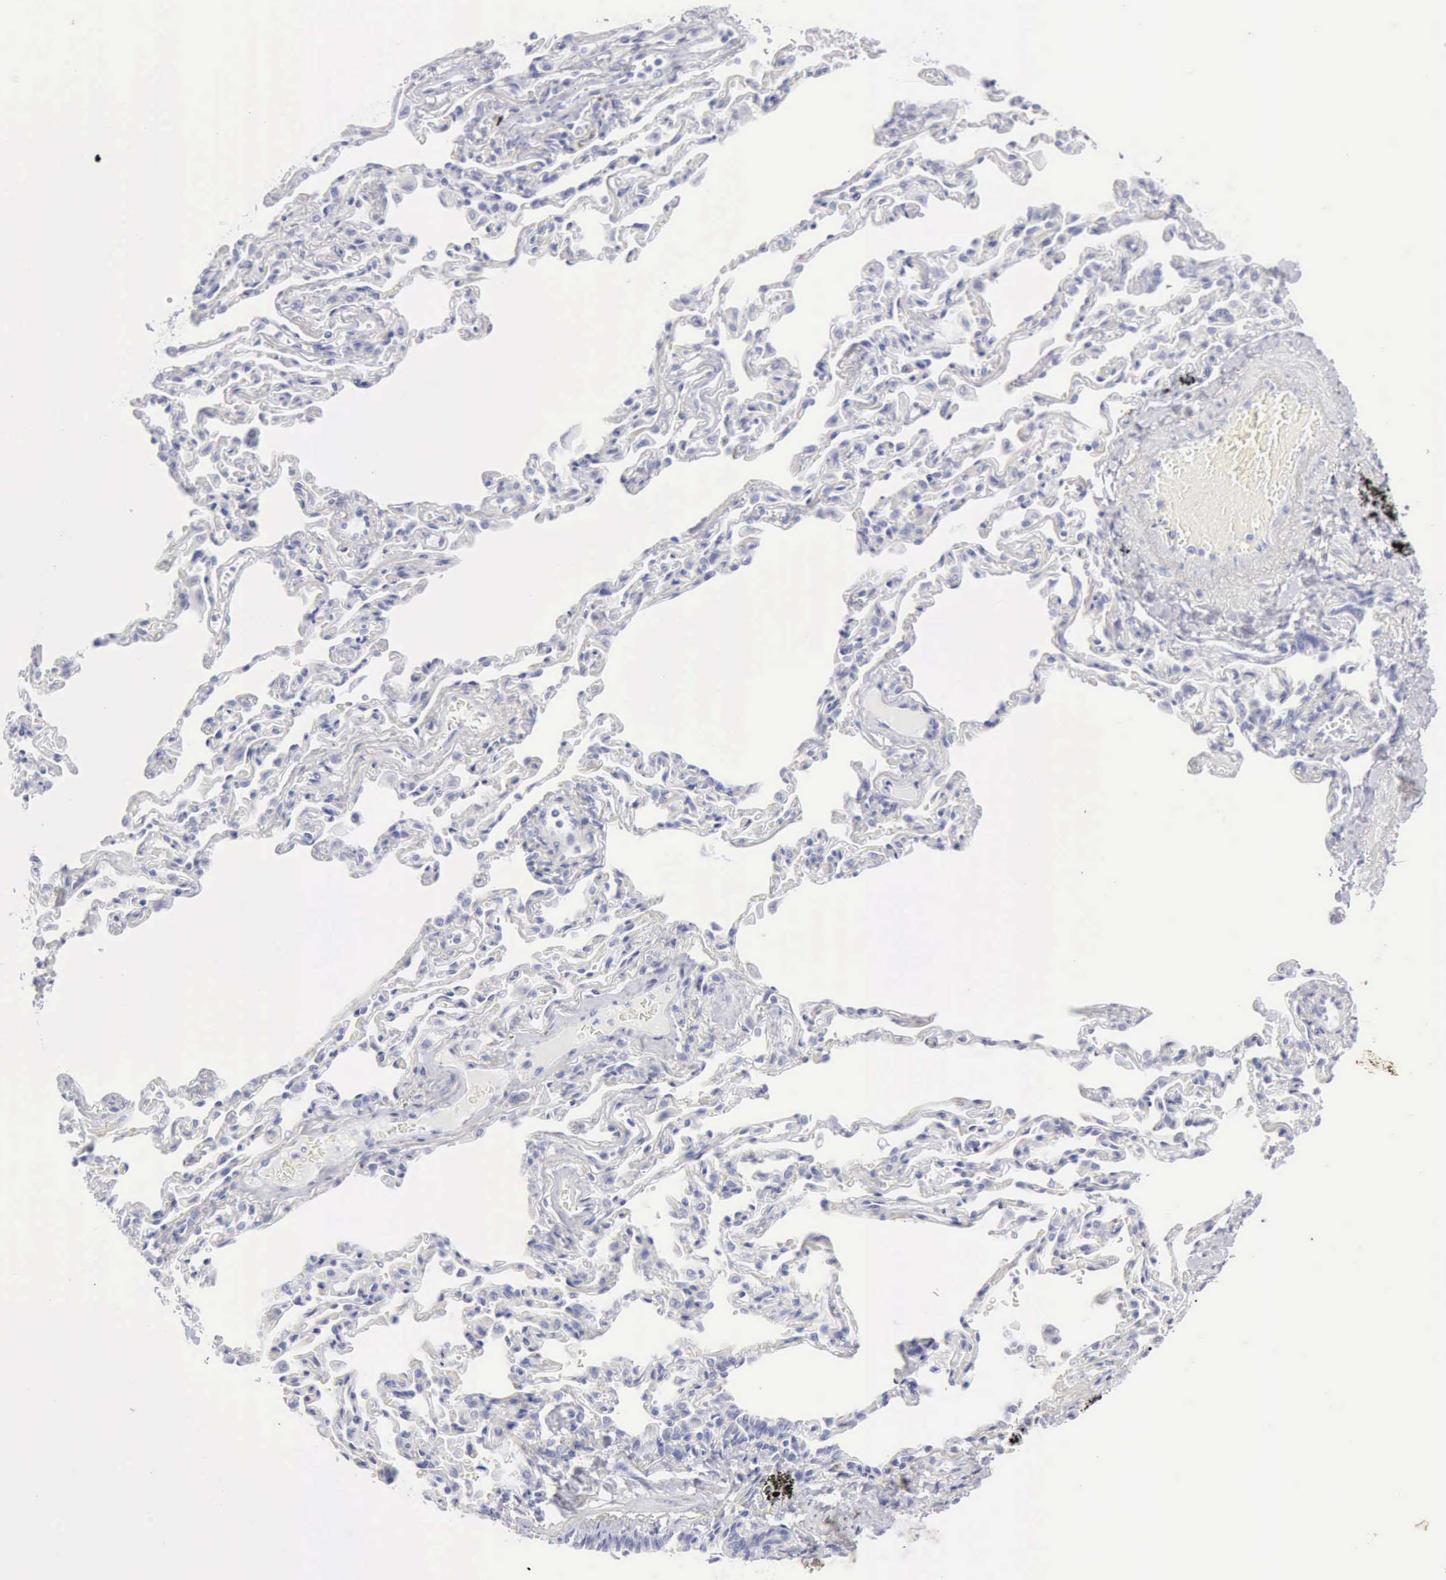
{"staining": {"intensity": "negative", "quantity": "none", "location": "none"}, "tissue": "bronchus", "cell_type": "Respiratory epithelial cells", "image_type": "normal", "snomed": [{"axis": "morphology", "description": "Normal tissue, NOS"}, {"axis": "topography", "description": "Cartilage tissue"}, {"axis": "topography", "description": "Bronchus"}, {"axis": "topography", "description": "Lung"}], "caption": "An image of bronchus stained for a protein reveals no brown staining in respiratory epithelial cells.", "gene": "KRT10", "patient": {"sex": "male", "age": 64}}